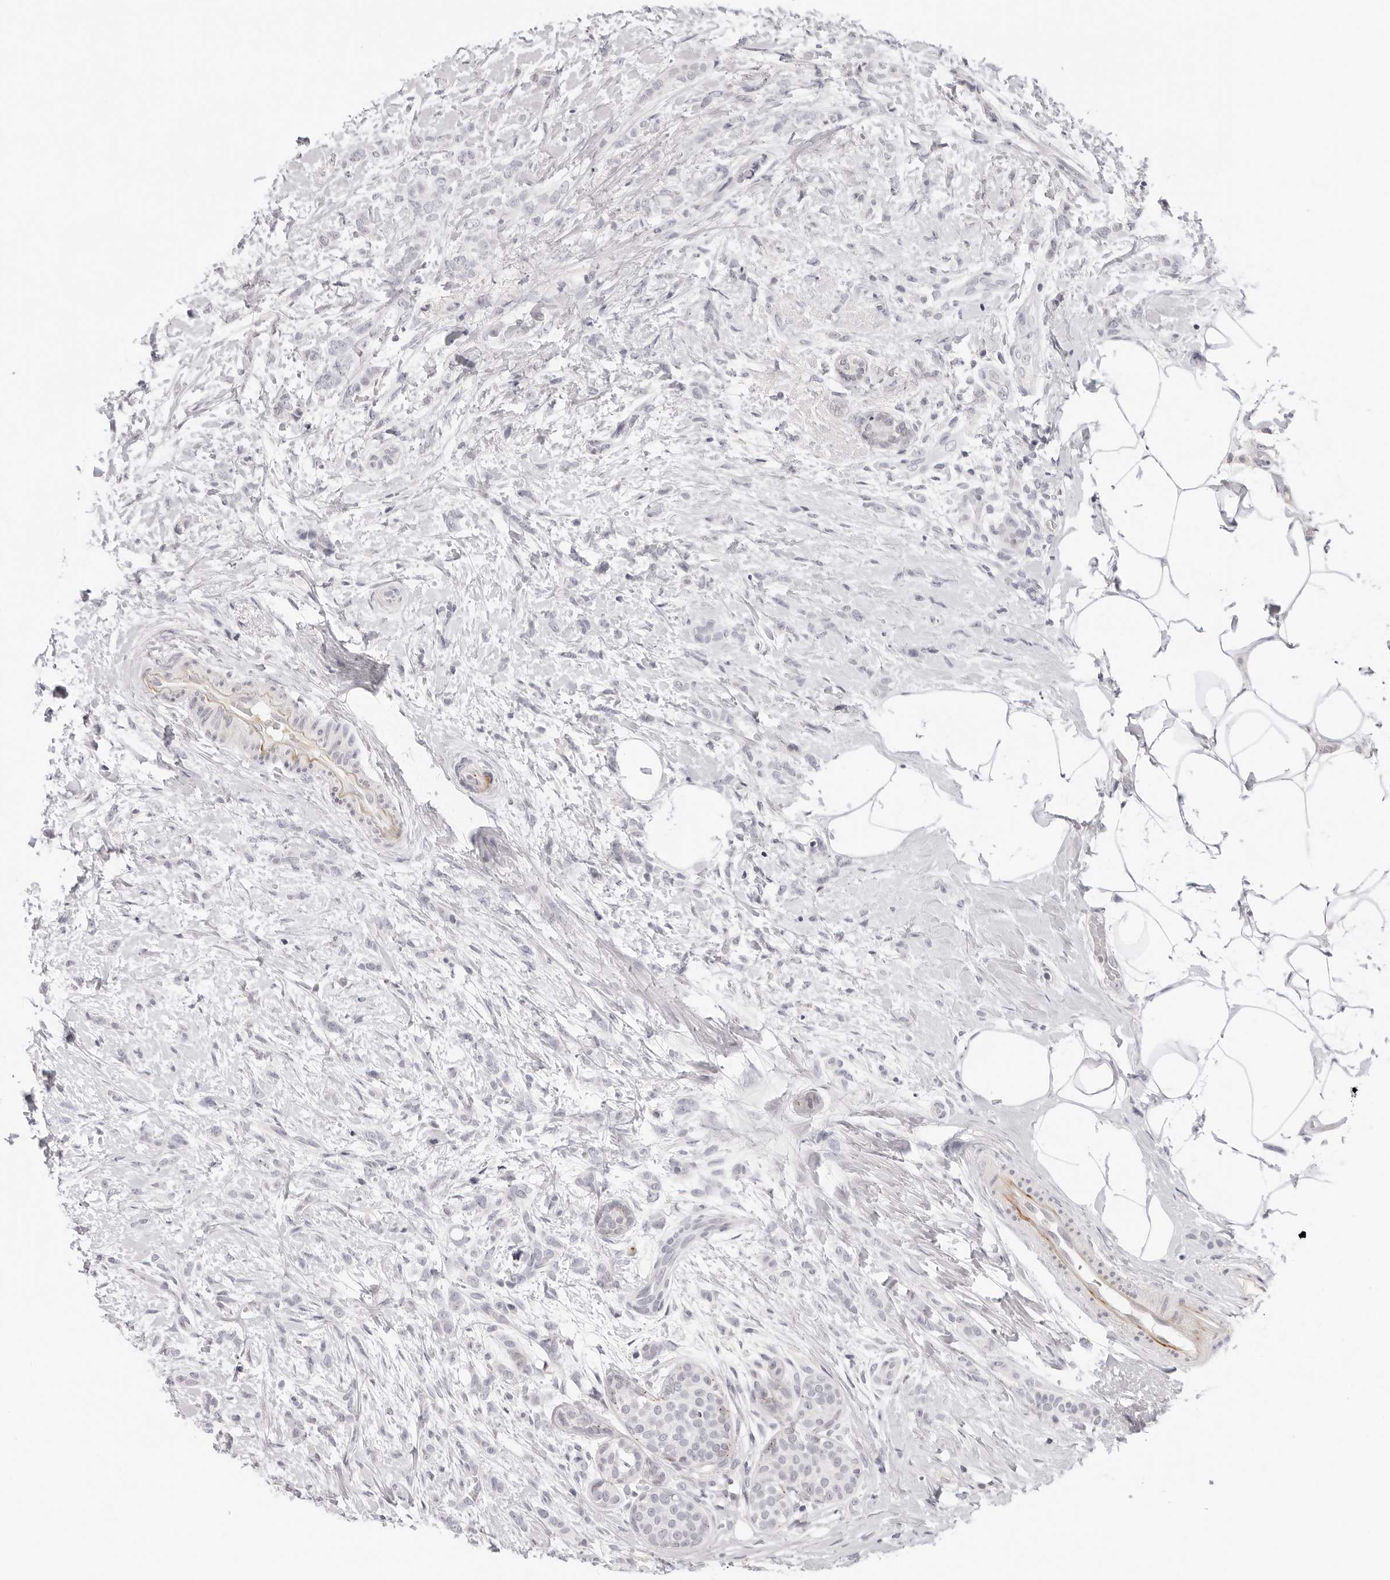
{"staining": {"intensity": "negative", "quantity": "none", "location": "none"}, "tissue": "breast cancer", "cell_type": "Tumor cells", "image_type": "cancer", "snomed": [{"axis": "morphology", "description": "Lobular carcinoma, in situ"}, {"axis": "morphology", "description": "Lobular carcinoma"}, {"axis": "topography", "description": "Breast"}], "caption": "This micrograph is of lobular carcinoma (breast) stained with IHC to label a protein in brown with the nuclei are counter-stained blue. There is no positivity in tumor cells.", "gene": "STRADB", "patient": {"sex": "female", "age": 41}}